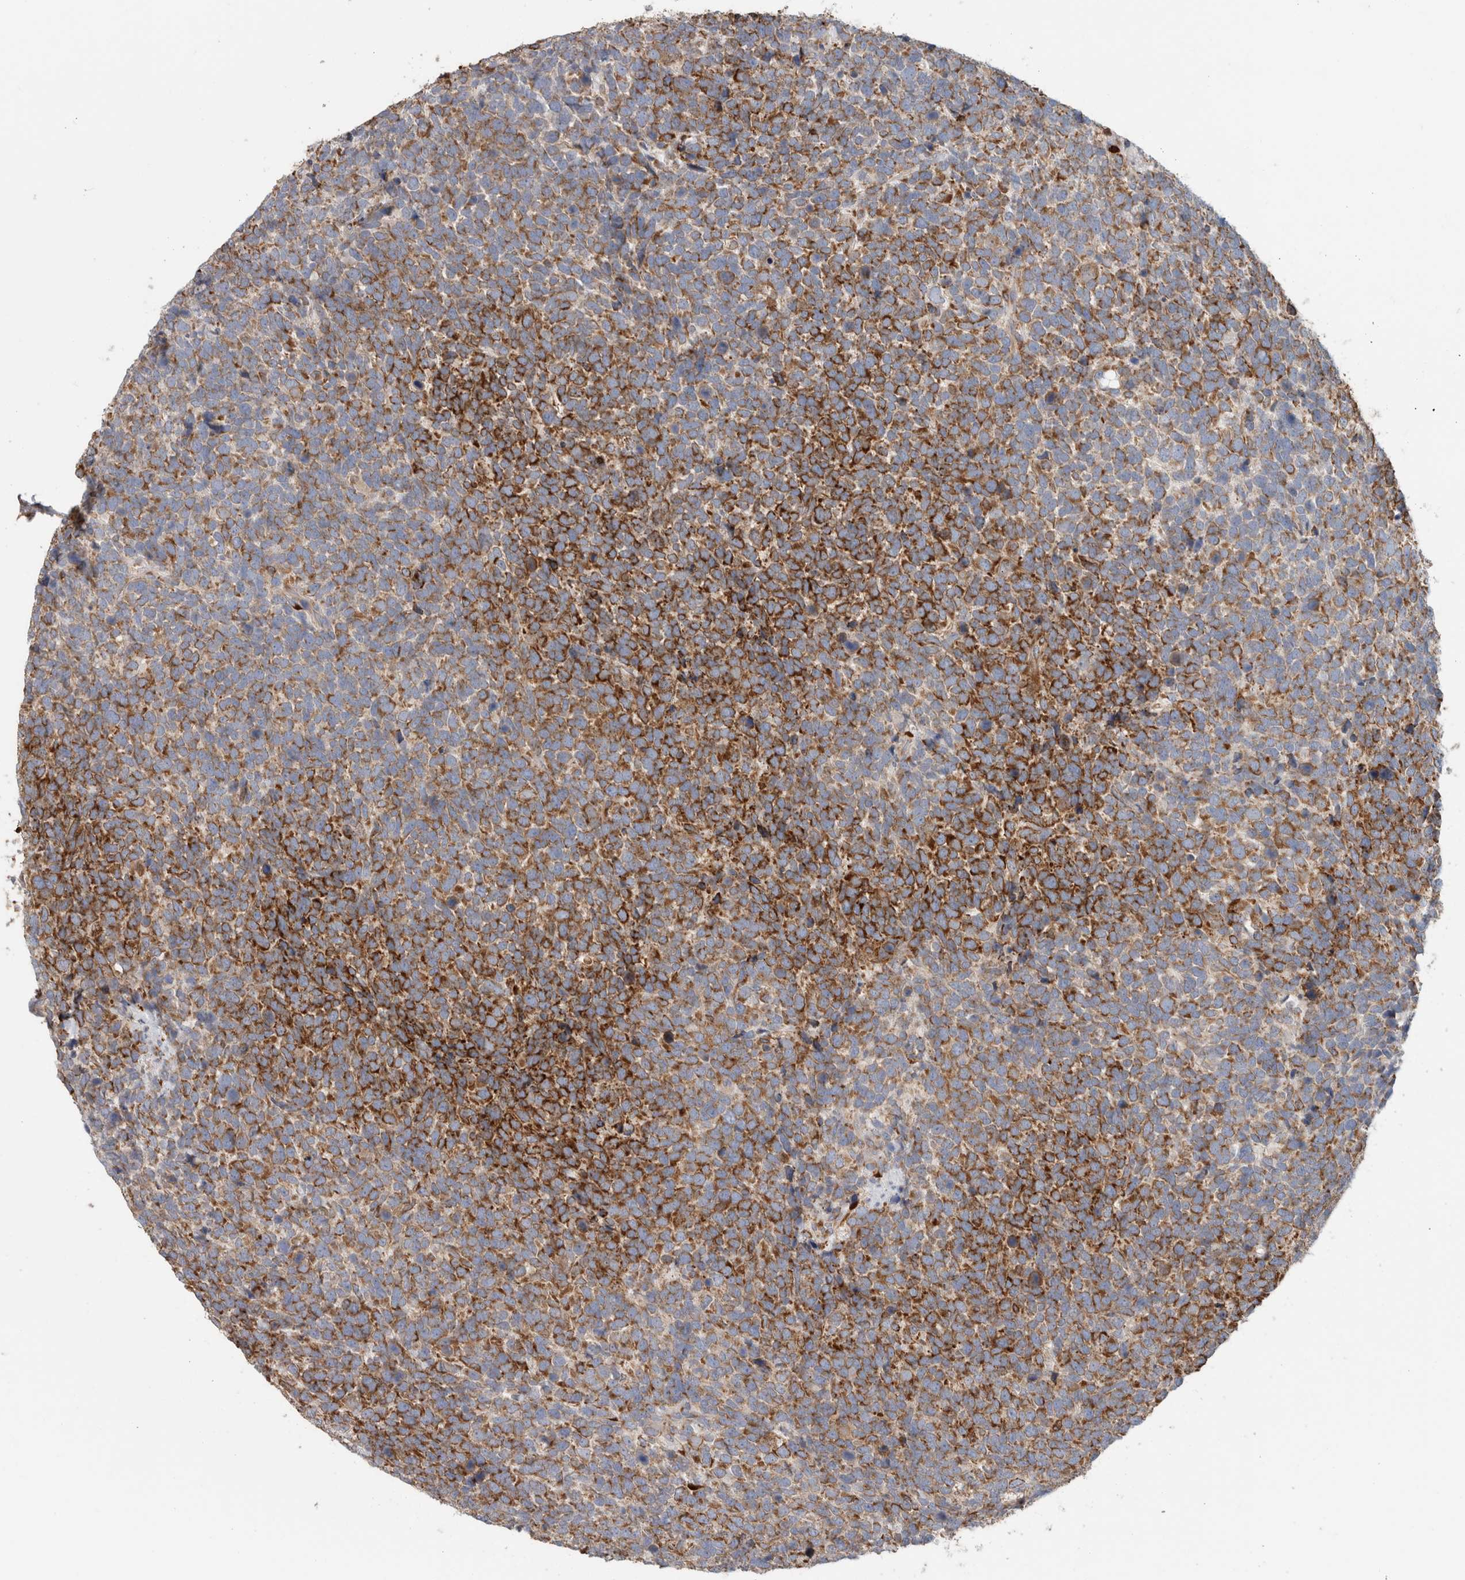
{"staining": {"intensity": "moderate", "quantity": ">75%", "location": "cytoplasmic/membranous"}, "tissue": "urothelial cancer", "cell_type": "Tumor cells", "image_type": "cancer", "snomed": [{"axis": "morphology", "description": "Urothelial carcinoma, High grade"}, {"axis": "topography", "description": "Urinary bladder"}], "caption": "A brown stain shows moderate cytoplasmic/membranous positivity of a protein in human urothelial cancer tumor cells.", "gene": "P4HA1", "patient": {"sex": "female", "age": 82}}